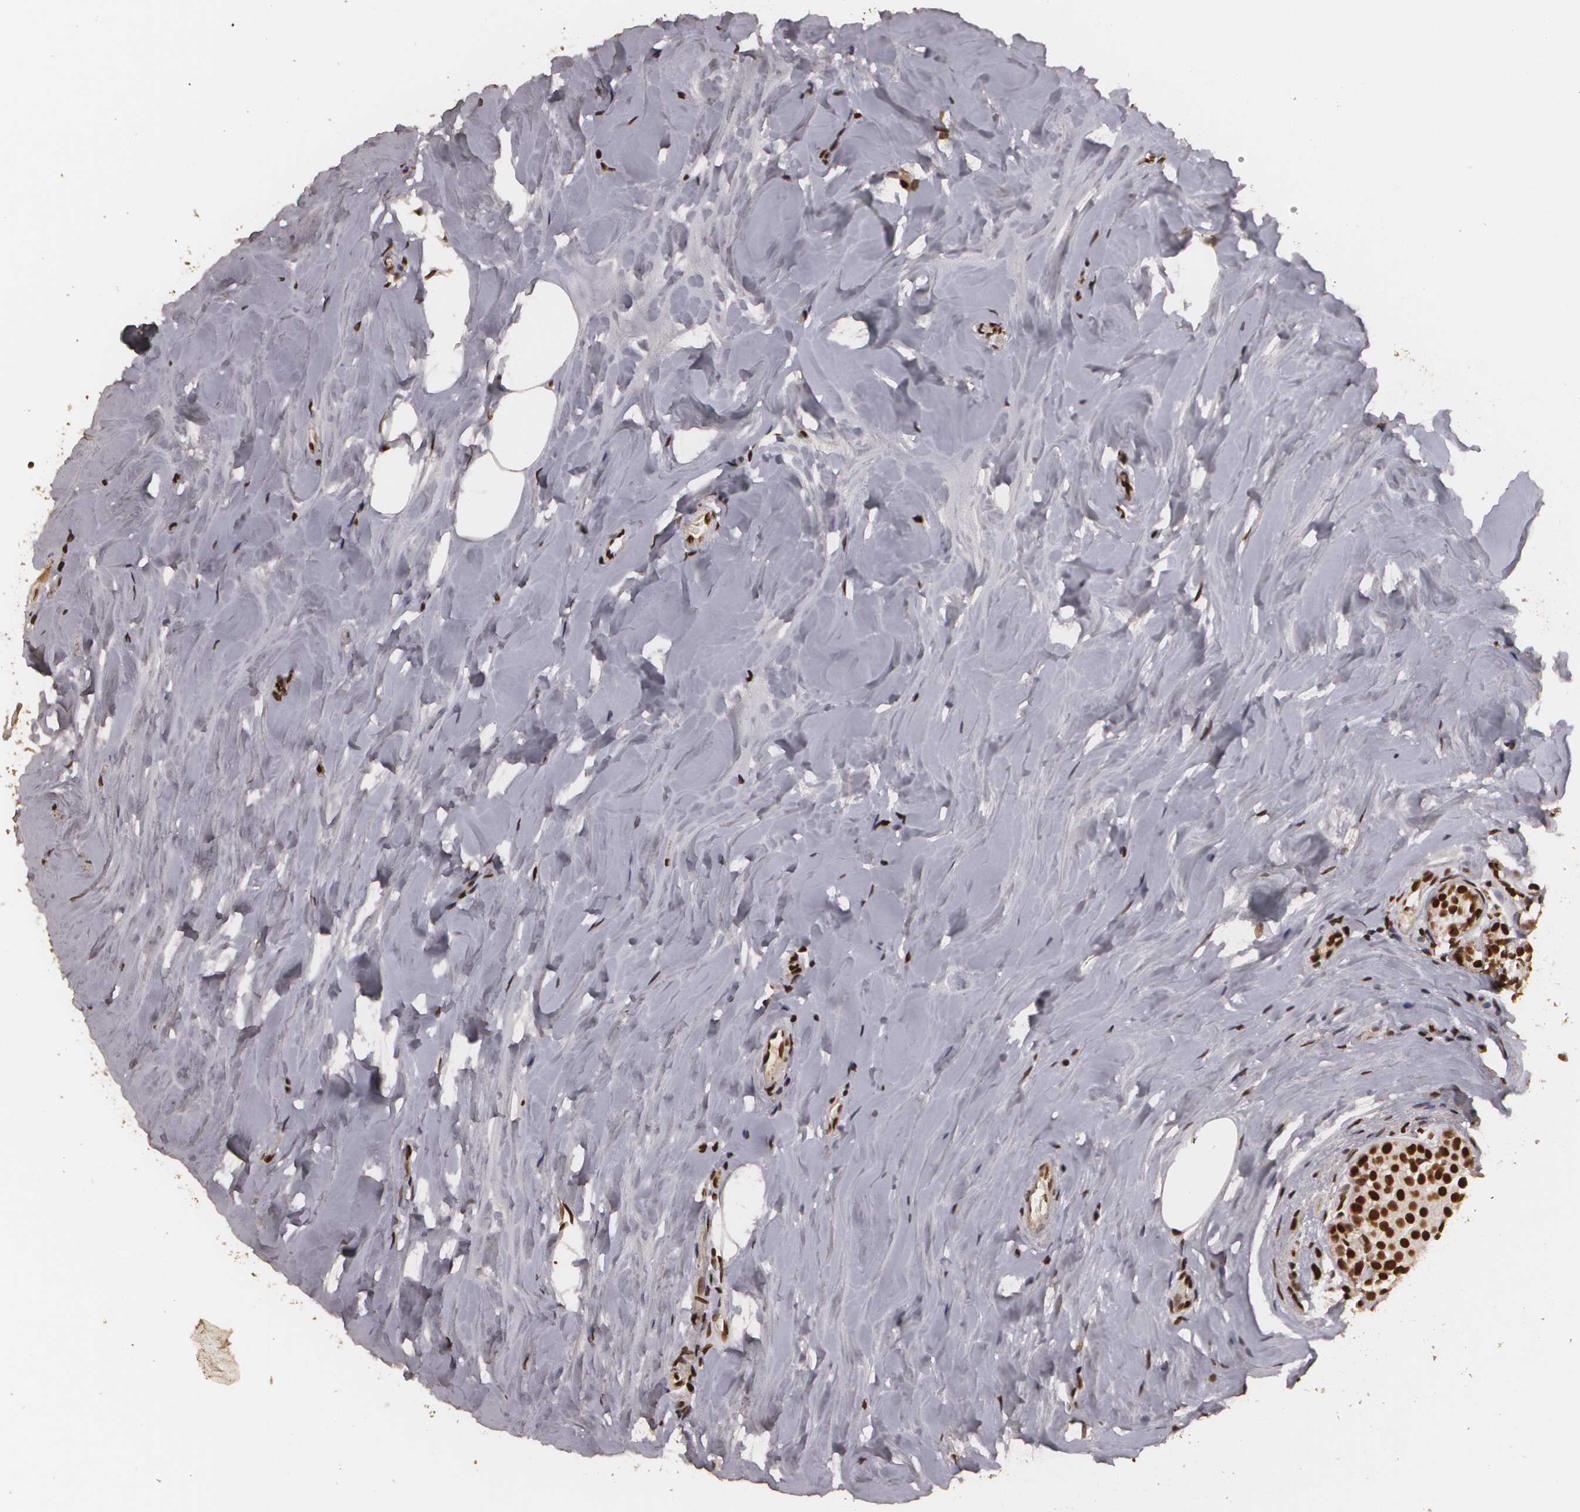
{"staining": {"intensity": "strong", "quantity": ">75%", "location": "nuclear"}, "tissue": "breast cancer", "cell_type": "Tumor cells", "image_type": "cancer", "snomed": [{"axis": "morphology", "description": "Lobular carcinoma"}, {"axis": "topography", "description": "Breast"}], "caption": "About >75% of tumor cells in human breast lobular carcinoma exhibit strong nuclear protein positivity as visualized by brown immunohistochemical staining.", "gene": "RCOR1", "patient": {"sex": "female", "age": 64}}